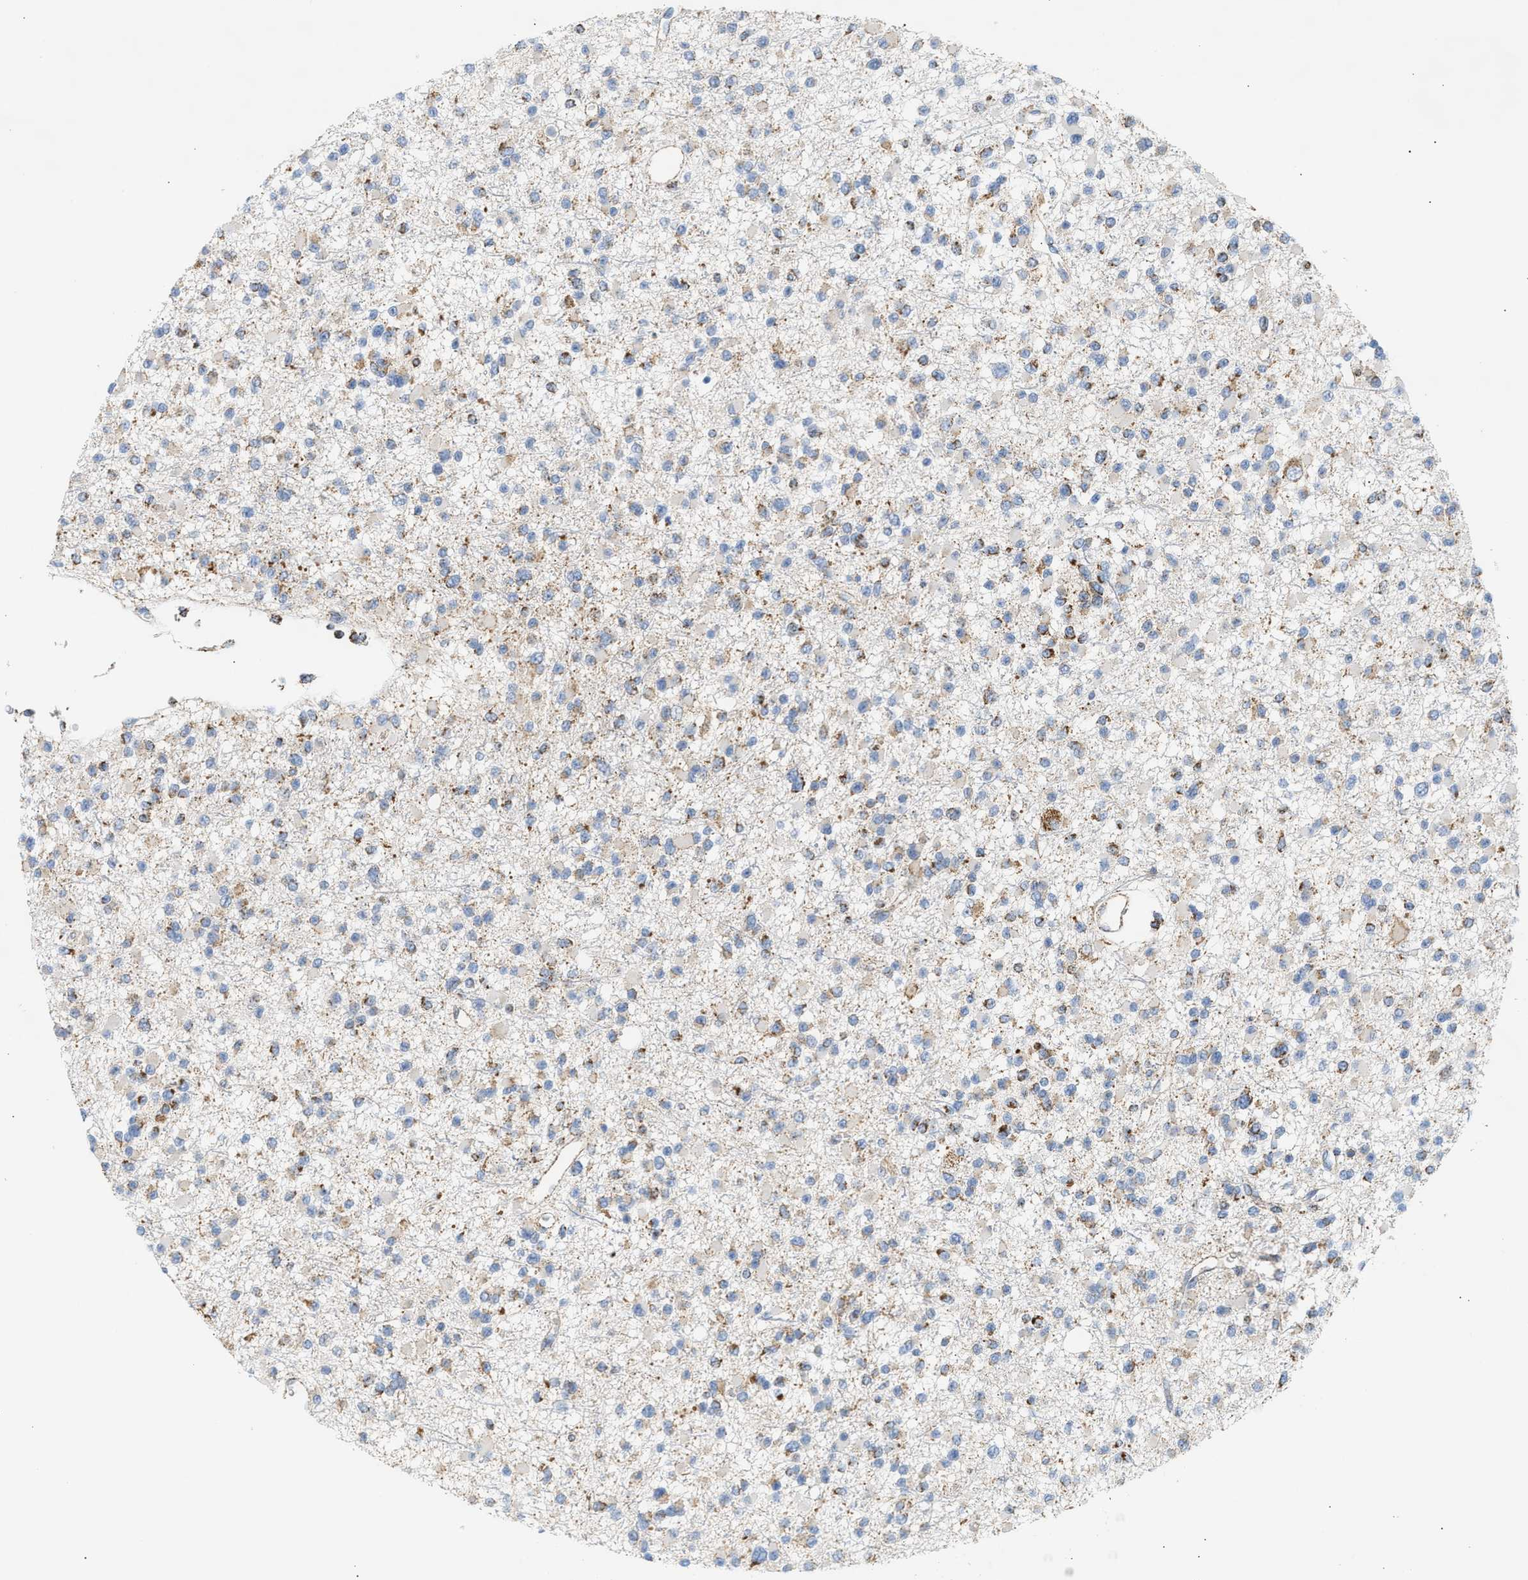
{"staining": {"intensity": "moderate", "quantity": "25%-75%", "location": "cytoplasmic/membranous"}, "tissue": "glioma", "cell_type": "Tumor cells", "image_type": "cancer", "snomed": [{"axis": "morphology", "description": "Glioma, malignant, Low grade"}, {"axis": "topography", "description": "Brain"}], "caption": "Immunohistochemical staining of glioma shows medium levels of moderate cytoplasmic/membranous protein staining in approximately 25%-75% of tumor cells.", "gene": "OGDH", "patient": {"sex": "female", "age": 22}}